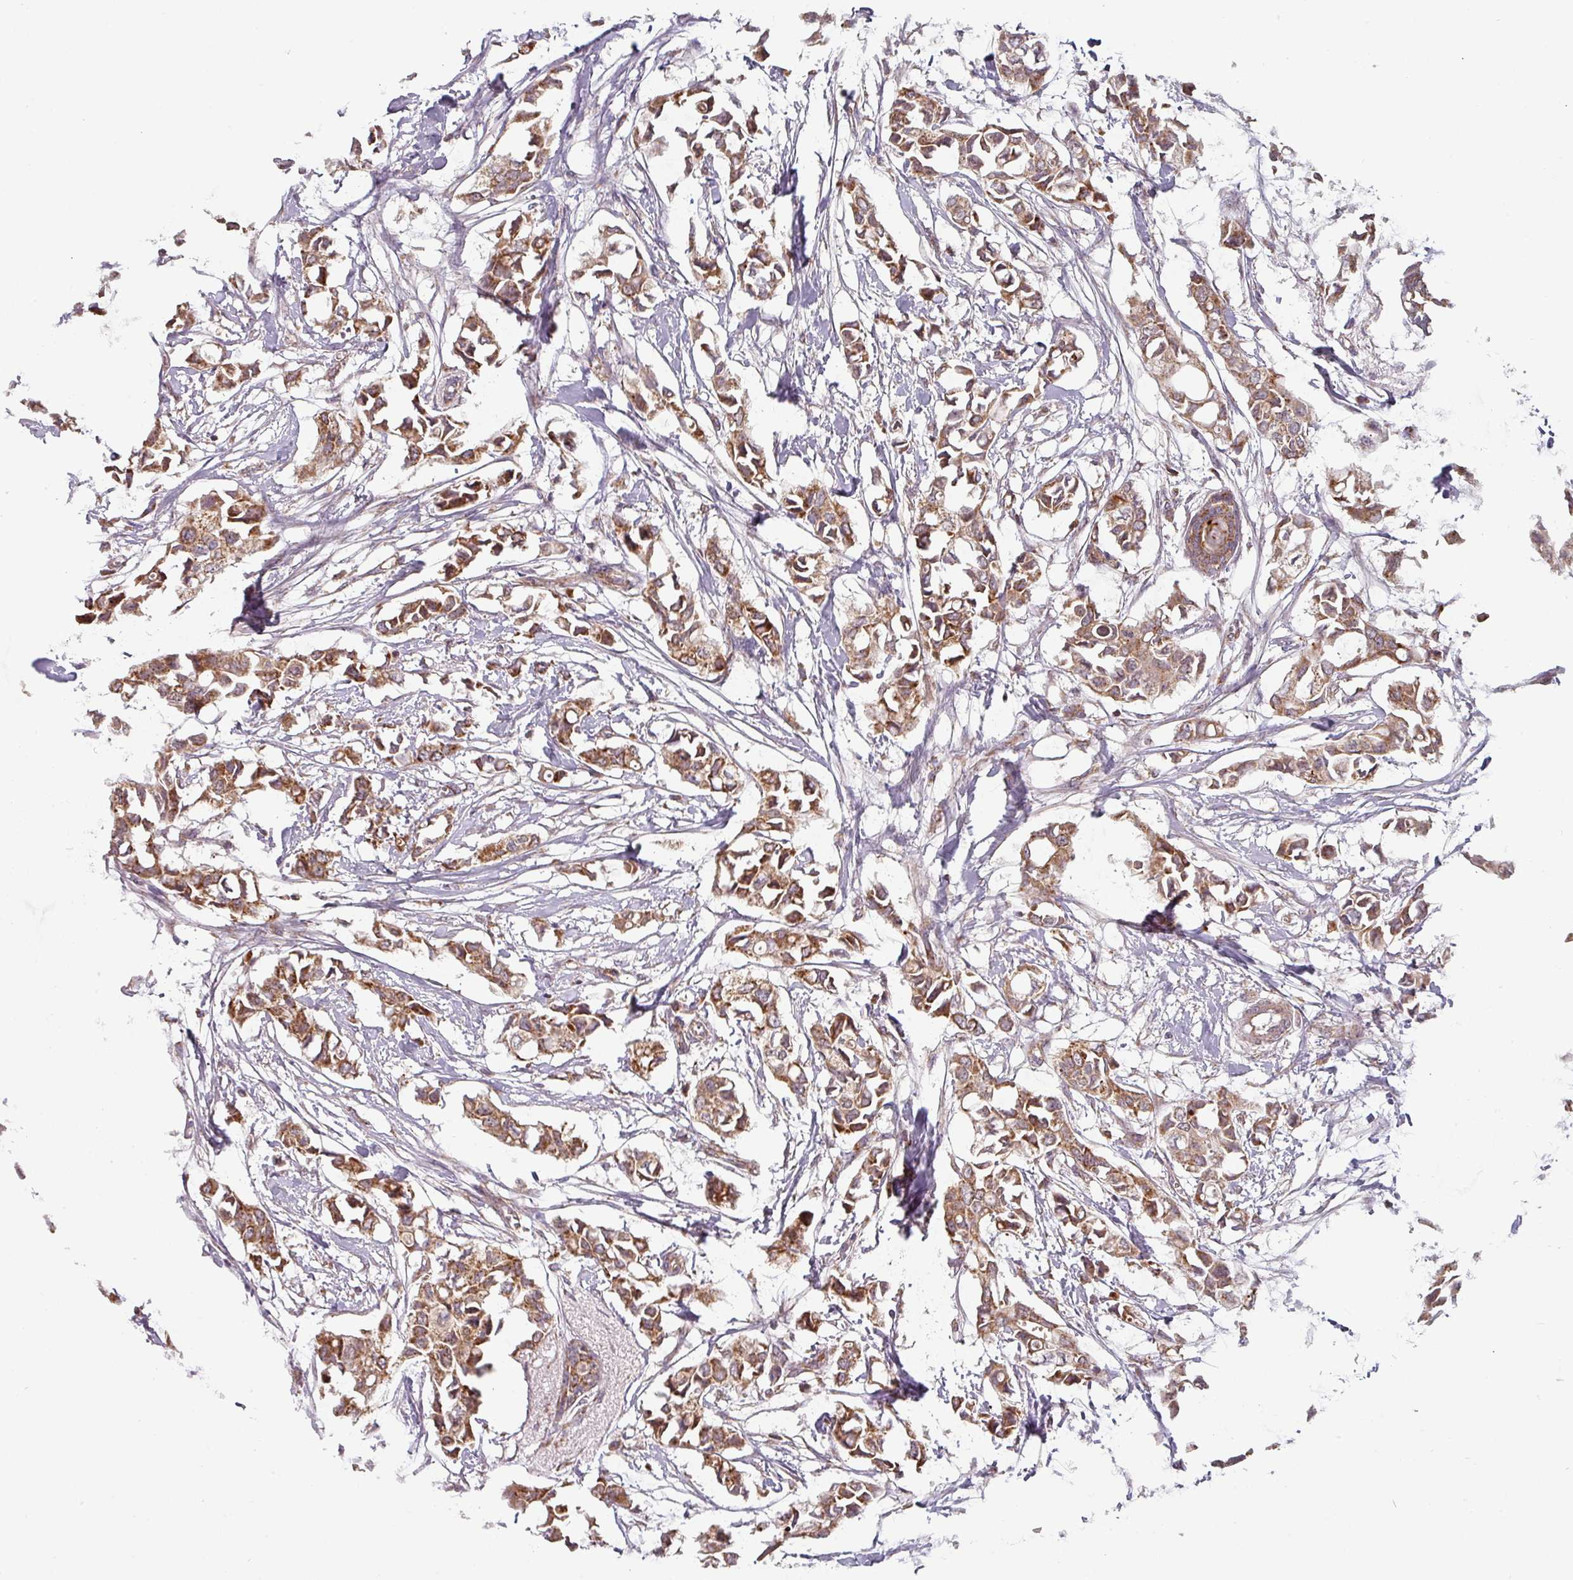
{"staining": {"intensity": "moderate", "quantity": ">75%", "location": "cytoplasmic/membranous"}, "tissue": "breast cancer", "cell_type": "Tumor cells", "image_type": "cancer", "snomed": [{"axis": "morphology", "description": "Duct carcinoma"}, {"axis": "topography", "description": "Breast"}], "caption": "About >75% of tumor cells in invasive ductal carcinoma (breast) exhibit moderate cytoplasmic/membranous protein positivity as visualized by brown immunohistochemical staining.", "gene": "MRPS16", "patient": {"sex": "female", "age": 41}}